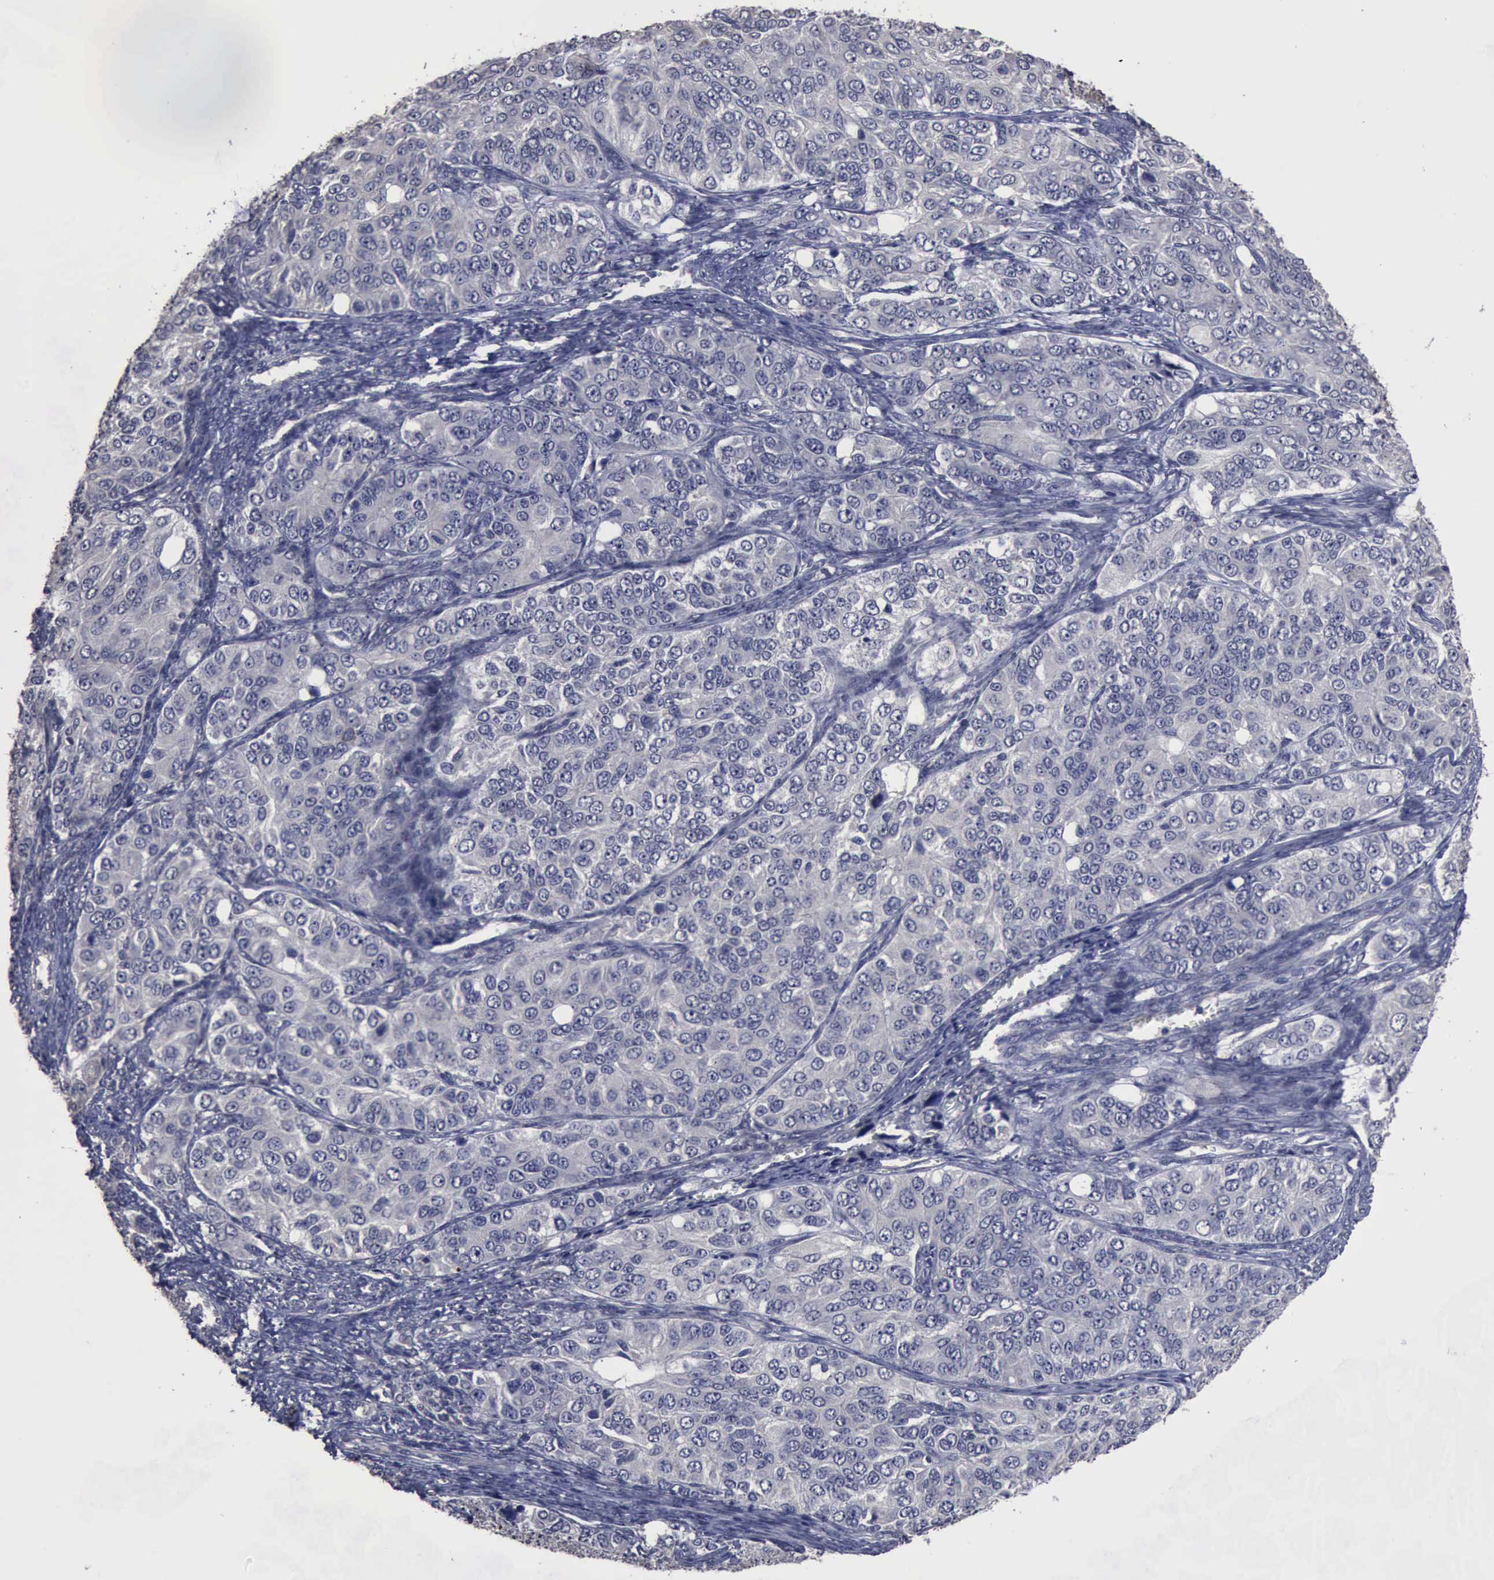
{"staining": {"intensity": "negative", "quantity": "none", "location": "none"}, "tissue": "ovarian cancer", "cell_type": "Tumor cells", "image_type": "cancer", "snomed": [{"axis": "morphology", "description": "Carcinoma, endometroid"}, {"axis": "topography", "description": "Ovary"}], "caption": "Immunohistochemistry (IHC) photomicrograph of neoplastic tissue: endometroid carcinoma (ovarian) stained with DAB (3,3'-diaminobenzidine) reveals no significant protein staining in tumor cells.", "gene": "CRKL", "patient": {"sex": "female", "age": 51}}